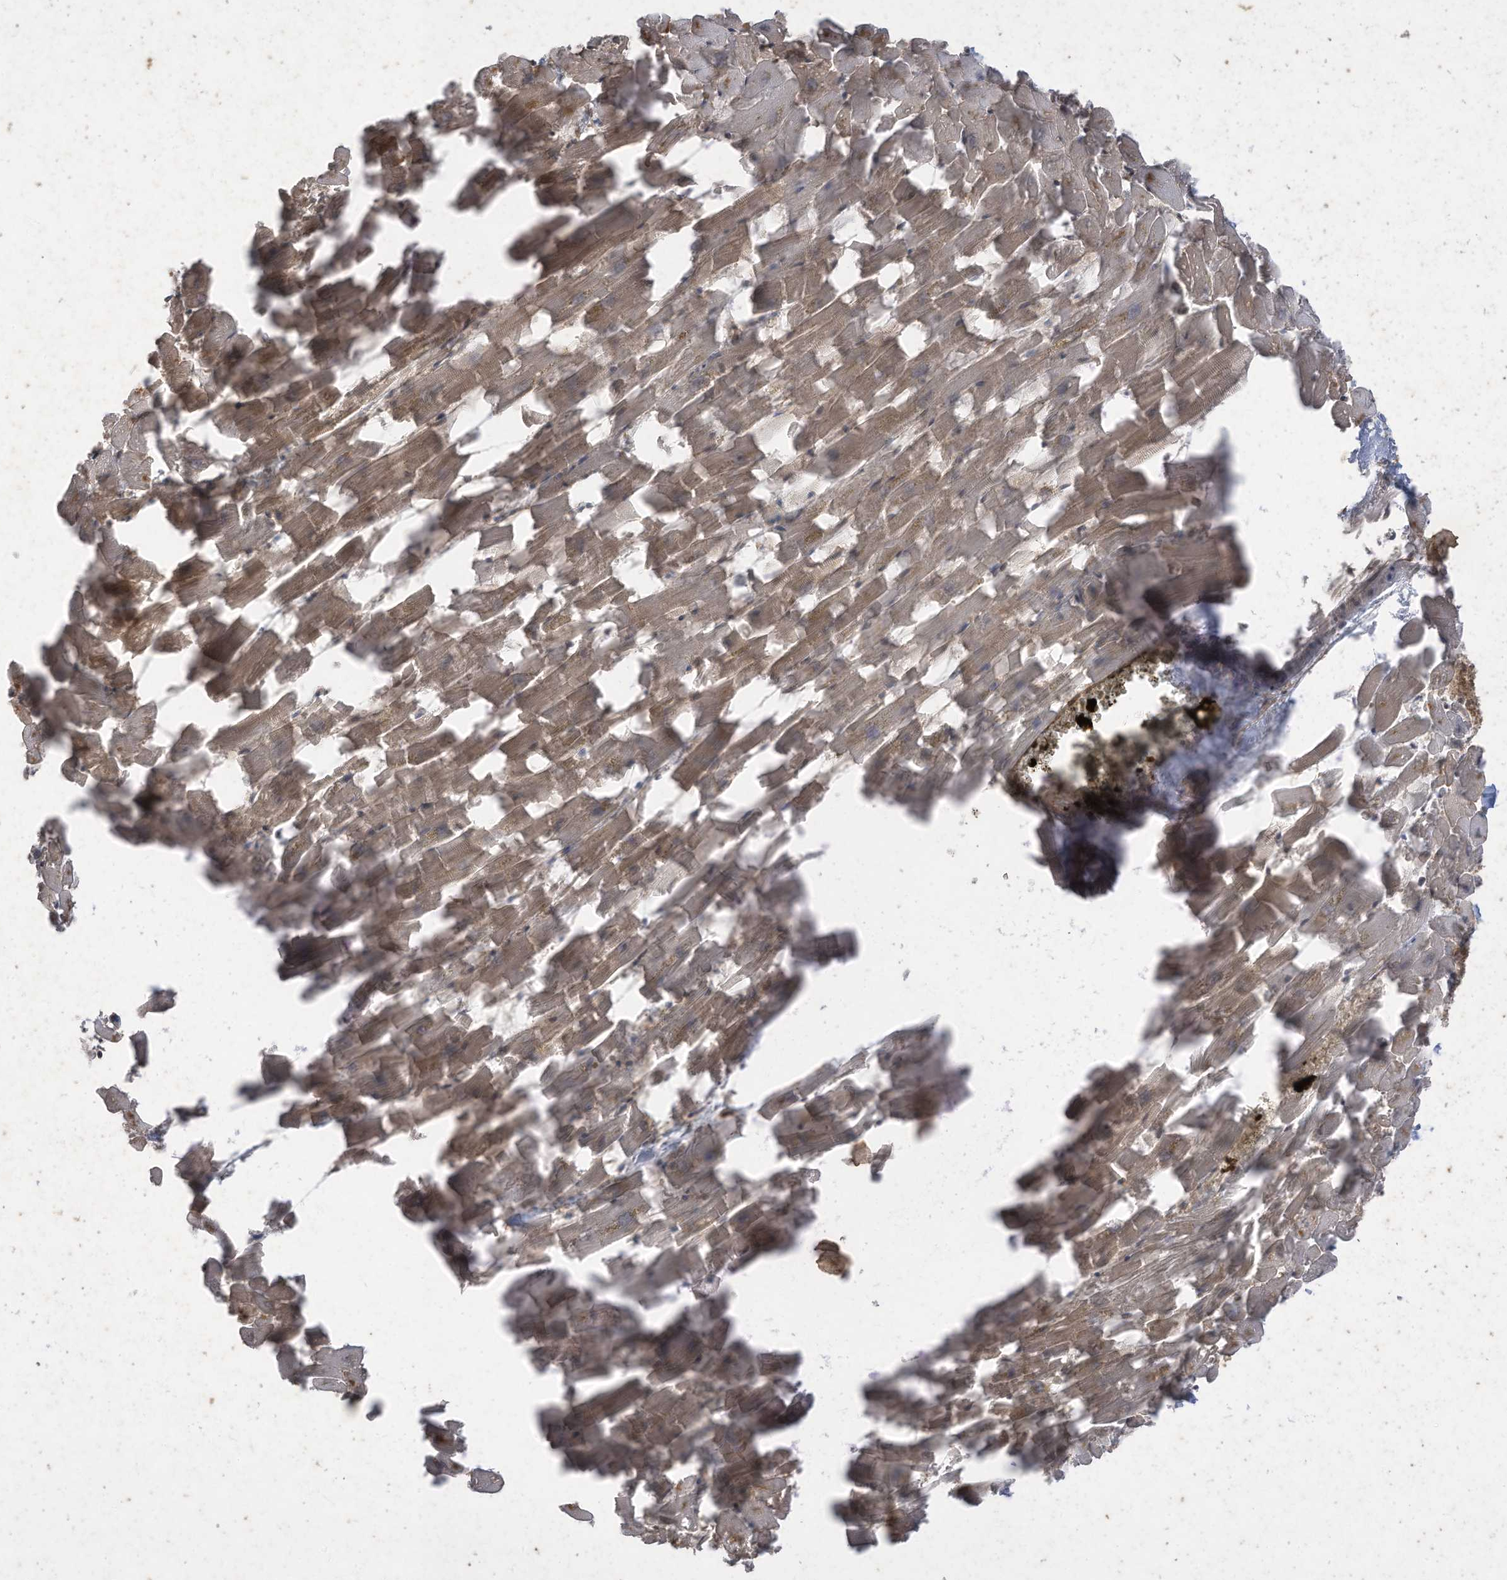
{"staining": {"intensity": "moderate", "quantity": ">75%", "location": "cytoplasmic/membranous"}, "tissue": "heart muscle", "cell_type": "Cardiomyocytes", "image_type": "normal", "snomed": [{"axis": "morphology", "description": "Normal tissue, NOS"}, {"axis": "topography", "description": "Heart"}], "caption": "This photomicrograph demonstrates immunohistochemistry (IHC) staining of normal human heart muscle, with medium moderate cytoplasmic/membranous positivity in approximately >75% of cardiomyocytes.", "gene": "MATN2", "patient": {"sex": "female", "age": 64}}